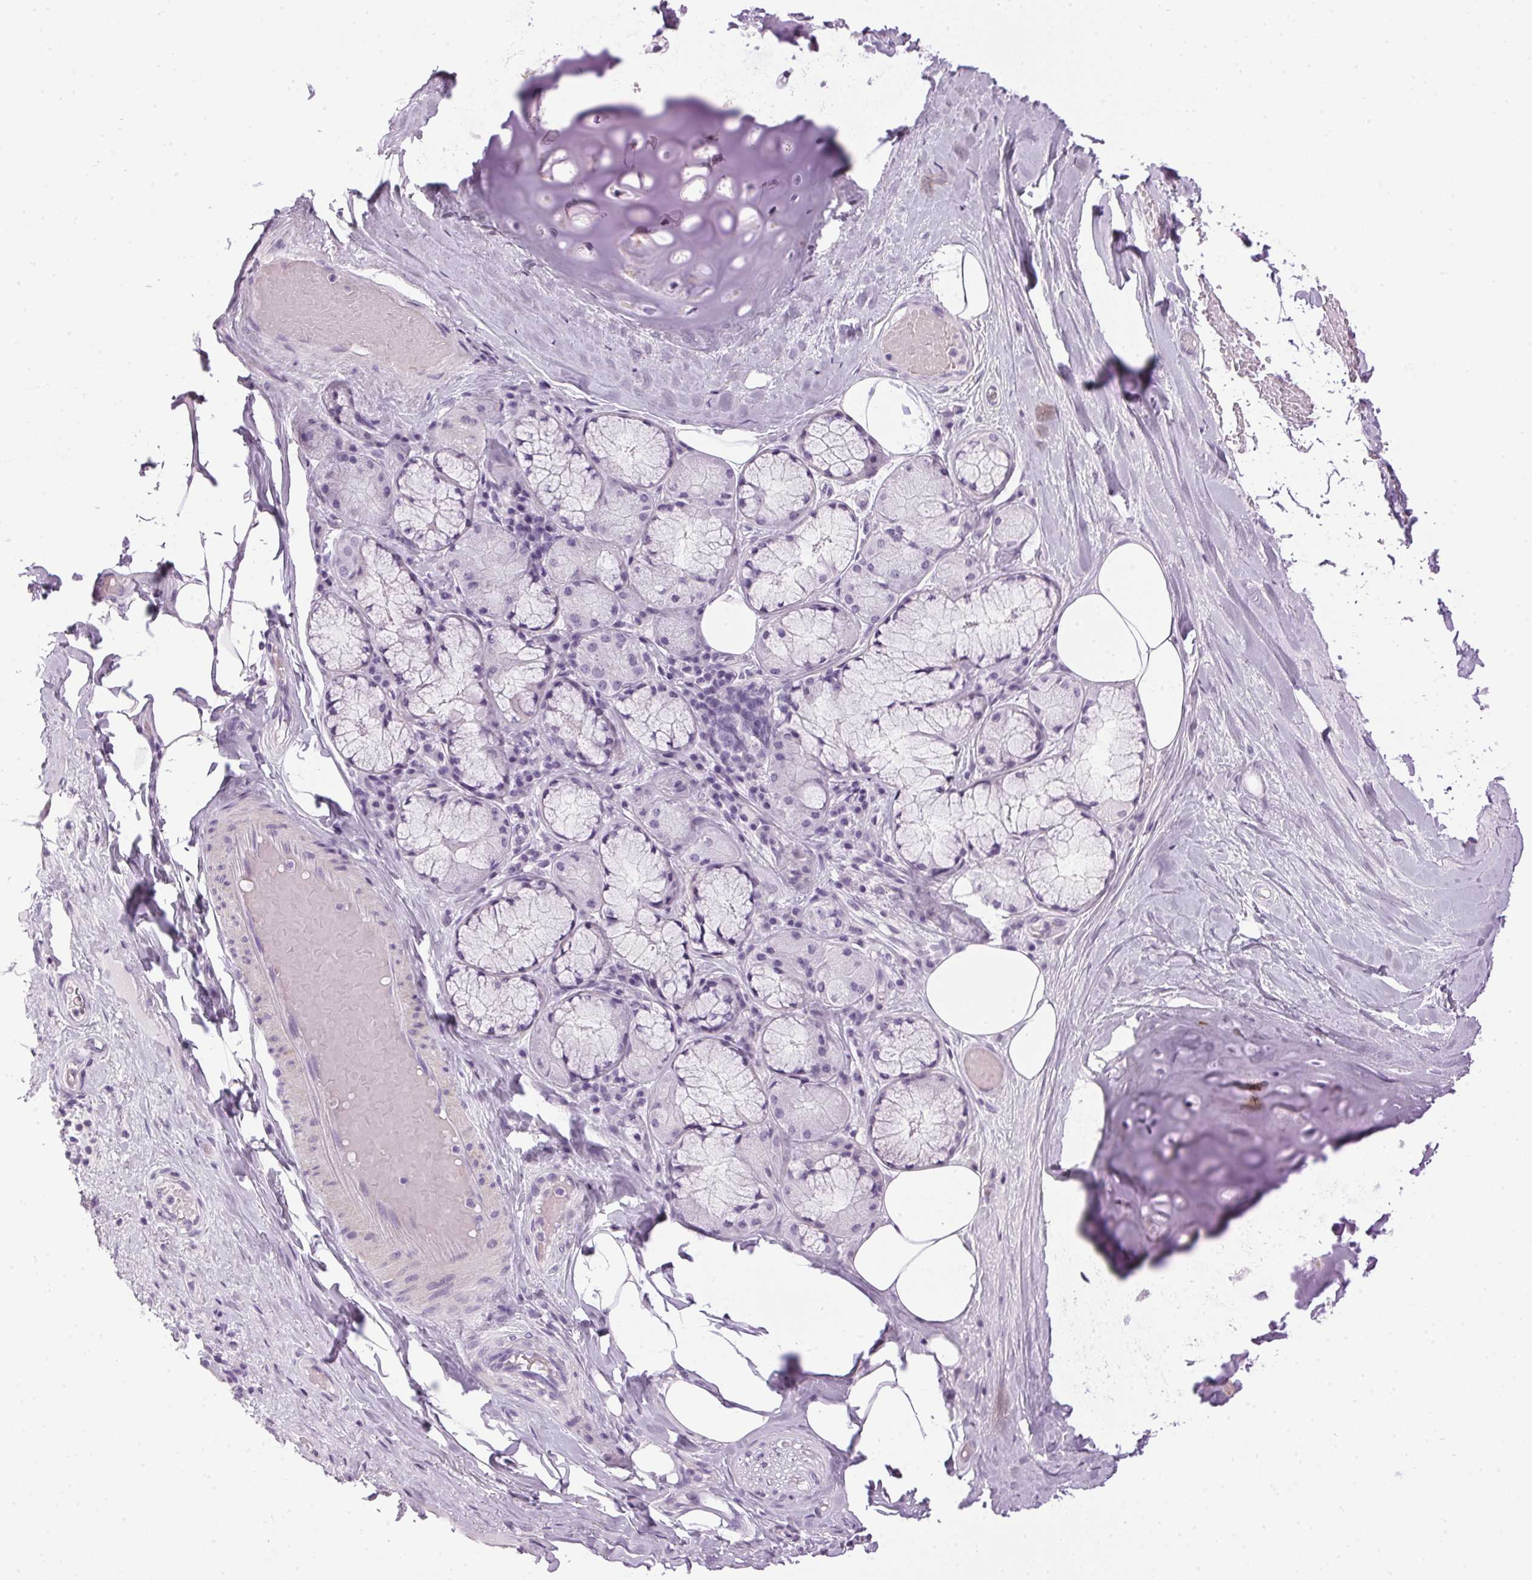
{"staining": {"intensity": "negative", "quantity": "none", "location": "none"}, "tissue": "adipose tissue", "cell_type": "Adipocytes", "image_type": "normal", "snomed": [{"axis": "morphology", "description": "Normal tissue, NOS"}, {"axis": "topography", "description": "Cartilage tissue"}, {"axis": "topography", "description": "Bronchus"}], "caption": "An image of adipose tissue stained for a protein demonstrates no brown staining in adipocytes.", "gene": "SP7", "patient": {"sex": "male", "age": 64}}